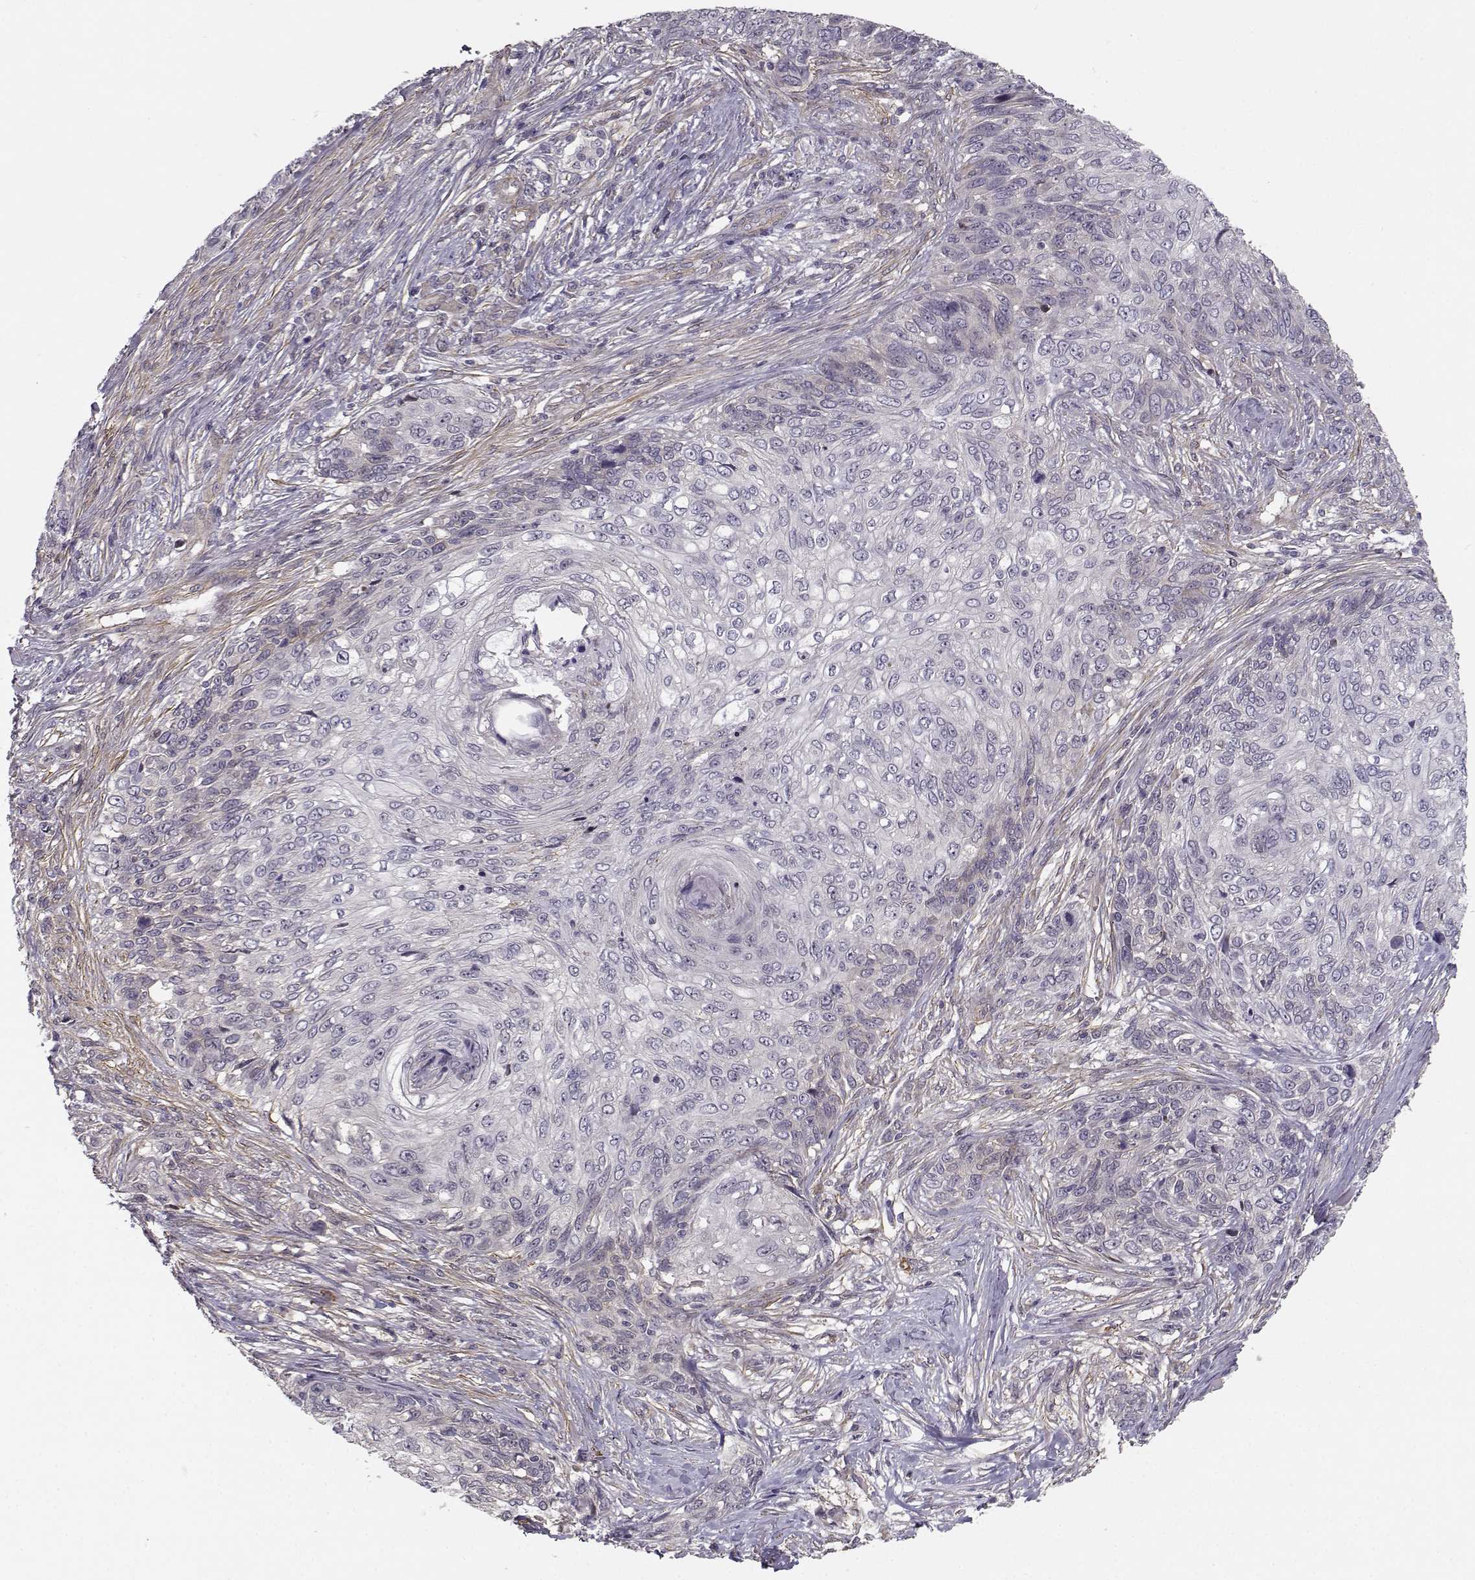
{"staining": {"intensity": "weak", "quantity": "<25%", "location": "cytoplasmic/membranous"}, "tissue": "skin cancer", "cell_type": "Tumor cells", "image_type": "cancer", "snomed": [{"axis": "morphology", "description": "Squamous cell carcinoma, NOS"}, {"axis": "topography", "description": "Skin"}], "caption": "An immunohistochemistry (IHC) image of squamous cell carcinoma (skin) is shown. There is no staining in tumor cells of squamous cell carcinoma (skin).", "gene": "RGS9BP", "patient": {"sex": "male", "age": 92}}